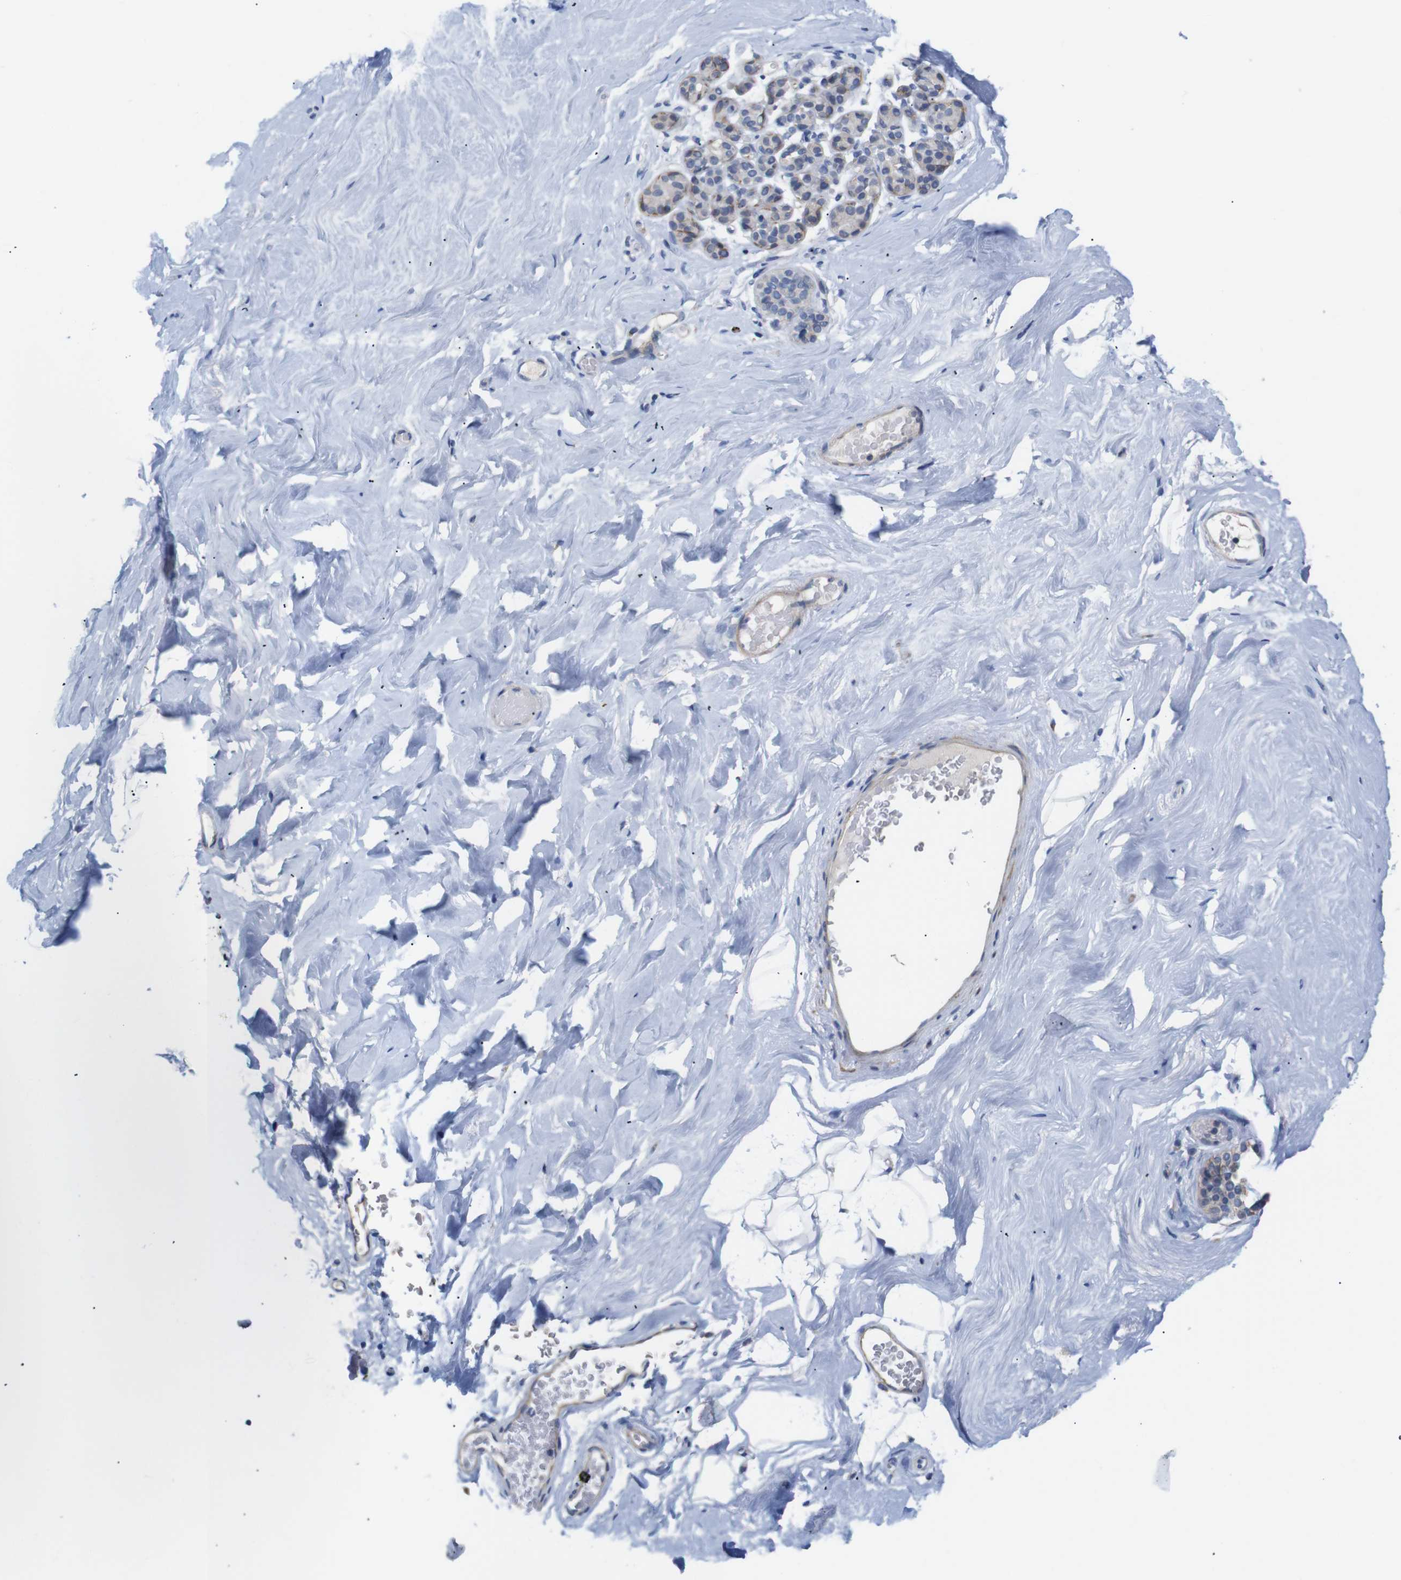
{"staining": {"intensity": "negative", "quantity": "none", "location": "none"}, "tissue": "breast", "cell_type": "Adipocytes", "image_type": "normal", "snomed": [{"axis": "morphology", "description": "Normal tissue, NOS"}, {"axis": "topography", "description": "Breast"}], "caption": "Protein analysis of normal breast demonstrates no significant staining in adipocytes.", "gene": "LRRC55", "patient": {"sex": "female", "age": 75}}